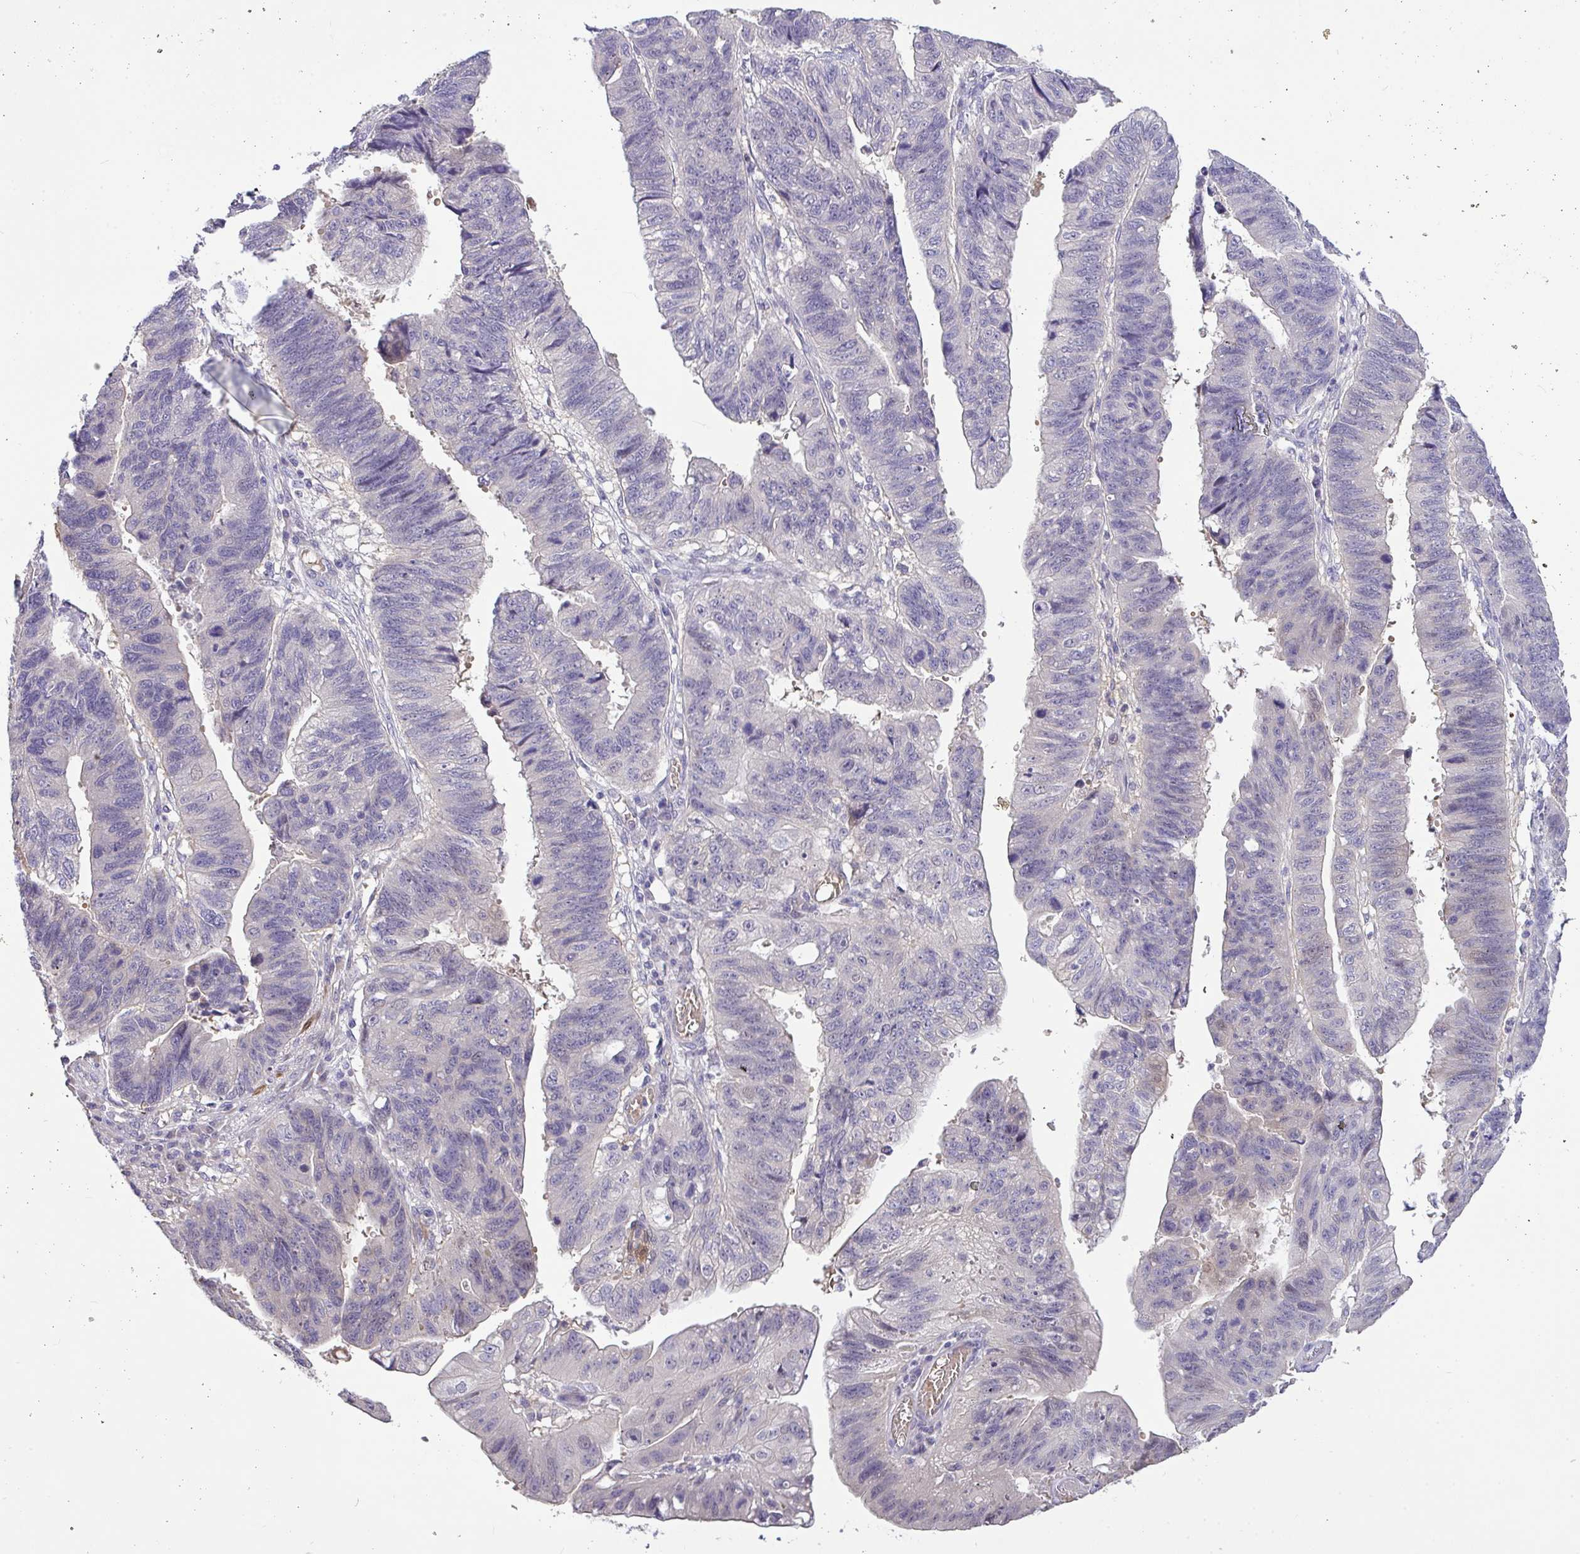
{"staining": {"intensity": "negative", "quantity": "none", "location": "none"}, "tissue": "stomach cancer", "cell_type": "Tumor cells", "image_type": "cancer", "snomed": [{"axis": "morphology", "description": "Adenocarcinoma, NOS"}, {"axis": "topography", "description": "Stomach"}], "caption": "Tumor cells are negative for brown protein staining in stomach cancer.", "gene": "MOCS1", "patient": {"sex": "male", "age": 59}}